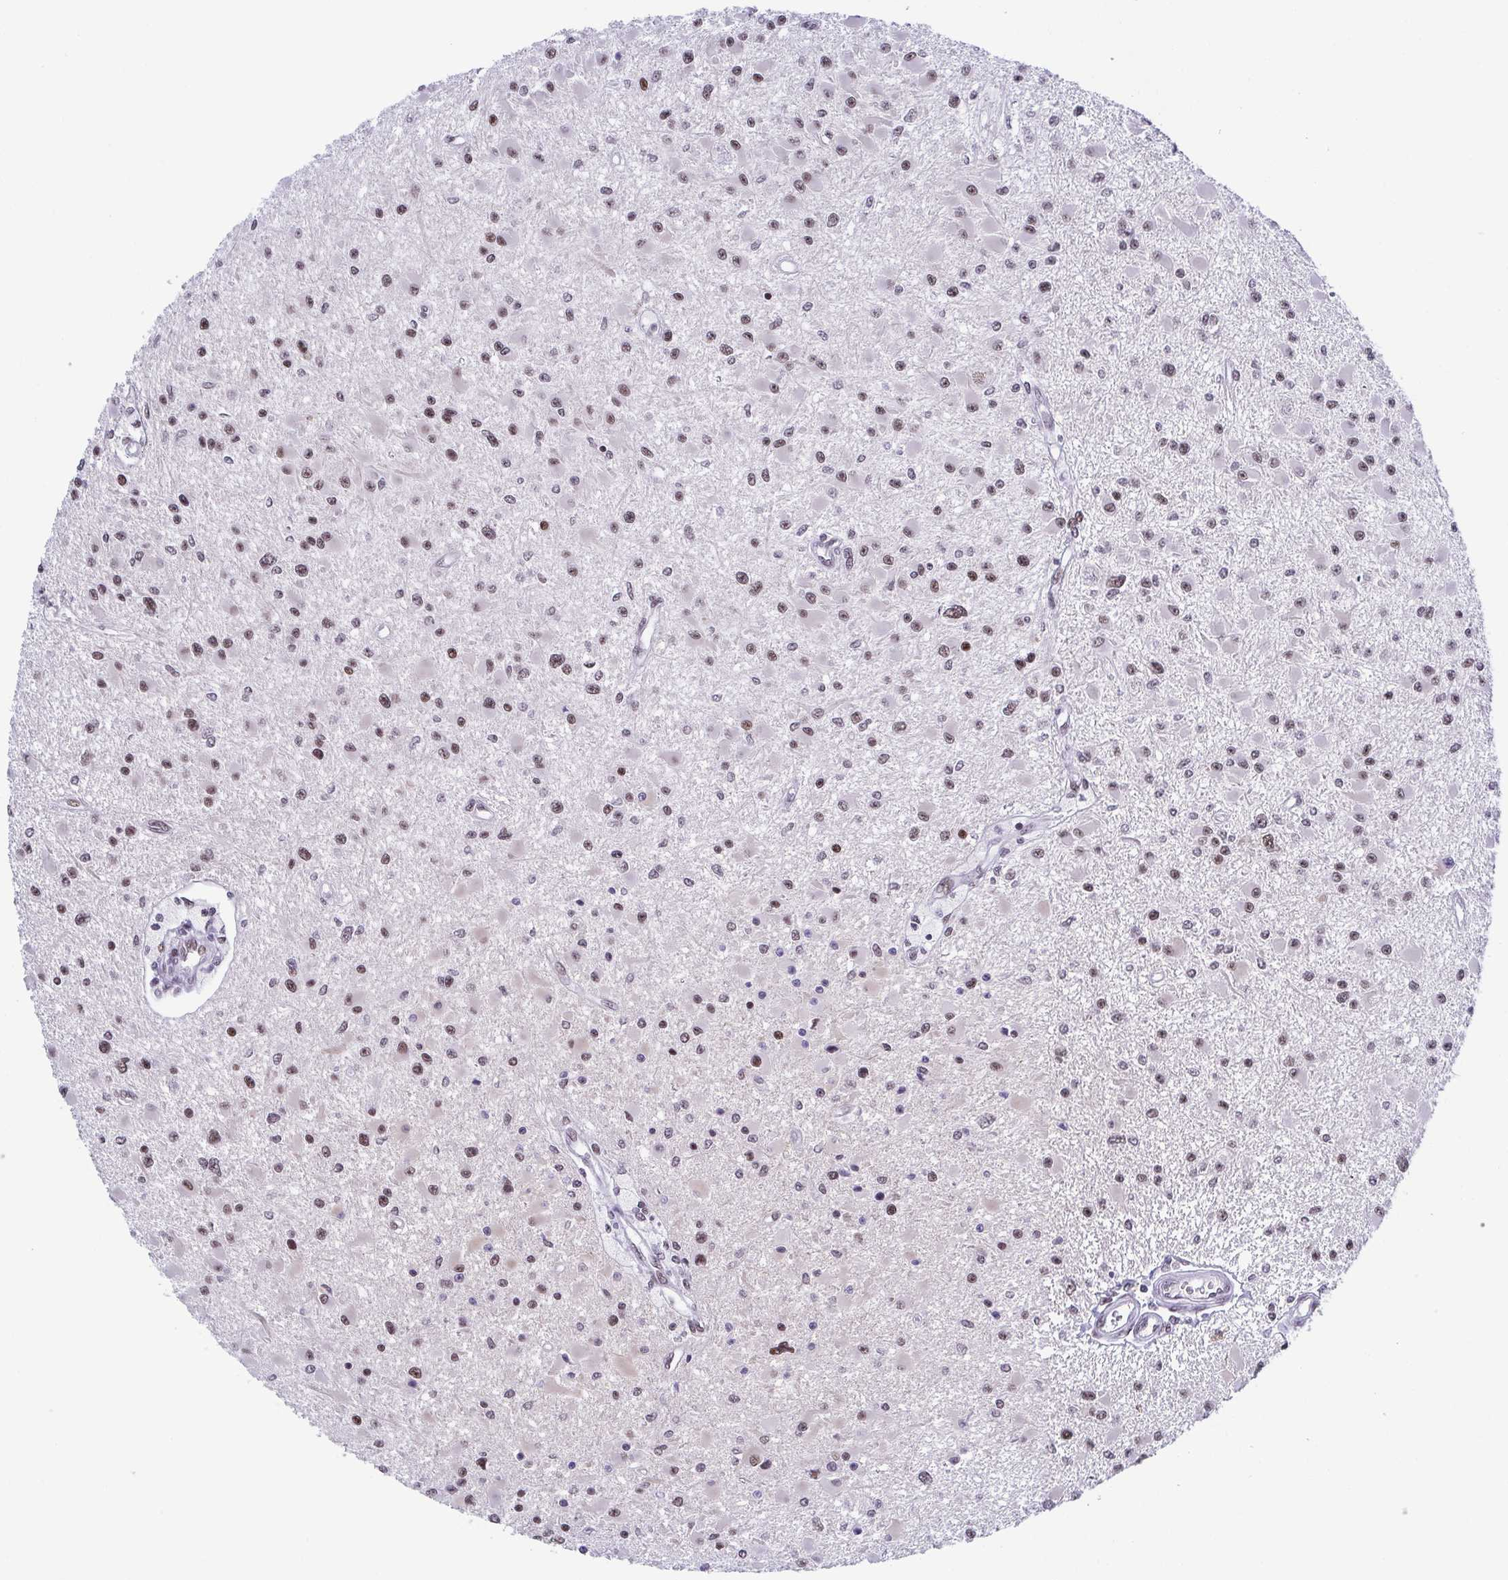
{"staining": {"intensity": "moderate", "quantity": ">75%", "location": "nuclear"}, "tissue": "glioma", "cell_type": "Tumor cells", "image_type": "cancer", "snomed": [{"axis": "morphology", "description": "Glioma, malignant, High grade"}, {"axis": "topography", "description": "Brain"}], "caption": "Human malignant glioma (high-grade) stained with a protein marker shows moderate staining in tumor cells.", "gene": "SLC7A10", "patient": {"sex": "male", "age": 54}}